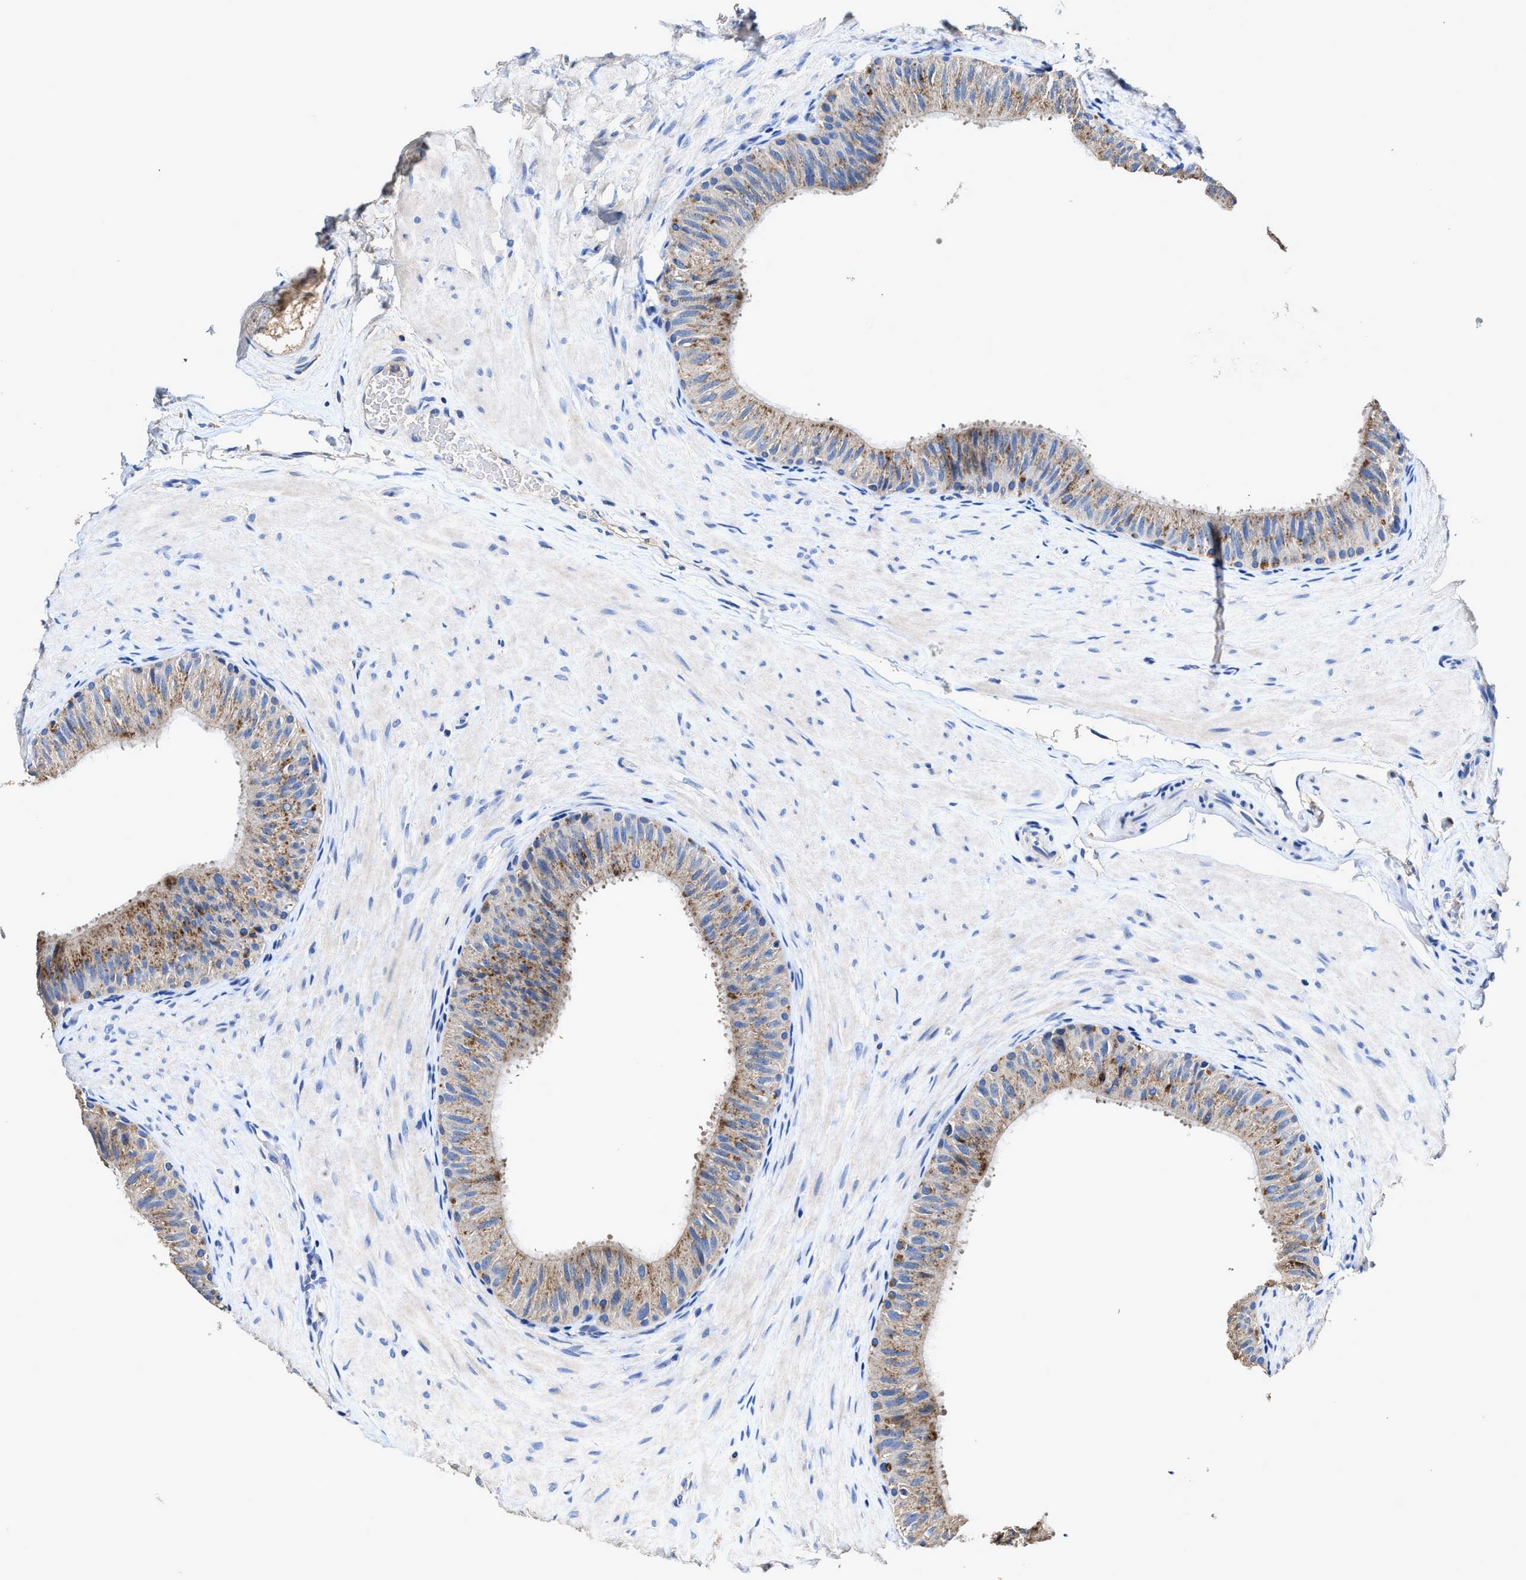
{"staining": {"intensity": "moderate", "quantity": ">75%", "location": "cytoplasmic/membranous"}, "tissue": "epididymis", "cell_type": "Glandular cells", "image_type": "normal", "snomed": [{"axis": "morphology", "description": "Normal tissue, NOS"}, {"axis": "topography", "description": "Epididymis"}], "caption": "IHC staining of normal epididymis, which demonstrates medium levels of moderate cytoplasmic/membranous positivity in approximately >75% of glandular cells indicating moderate cytoplasmic/membranous protein staining. The staining was performed using DAB (brown) for protein detection and nuclei were counterstained in hematoxylin (blue).", "gene": "UBR4", "patient": {"sex": "male", "age": 34}}